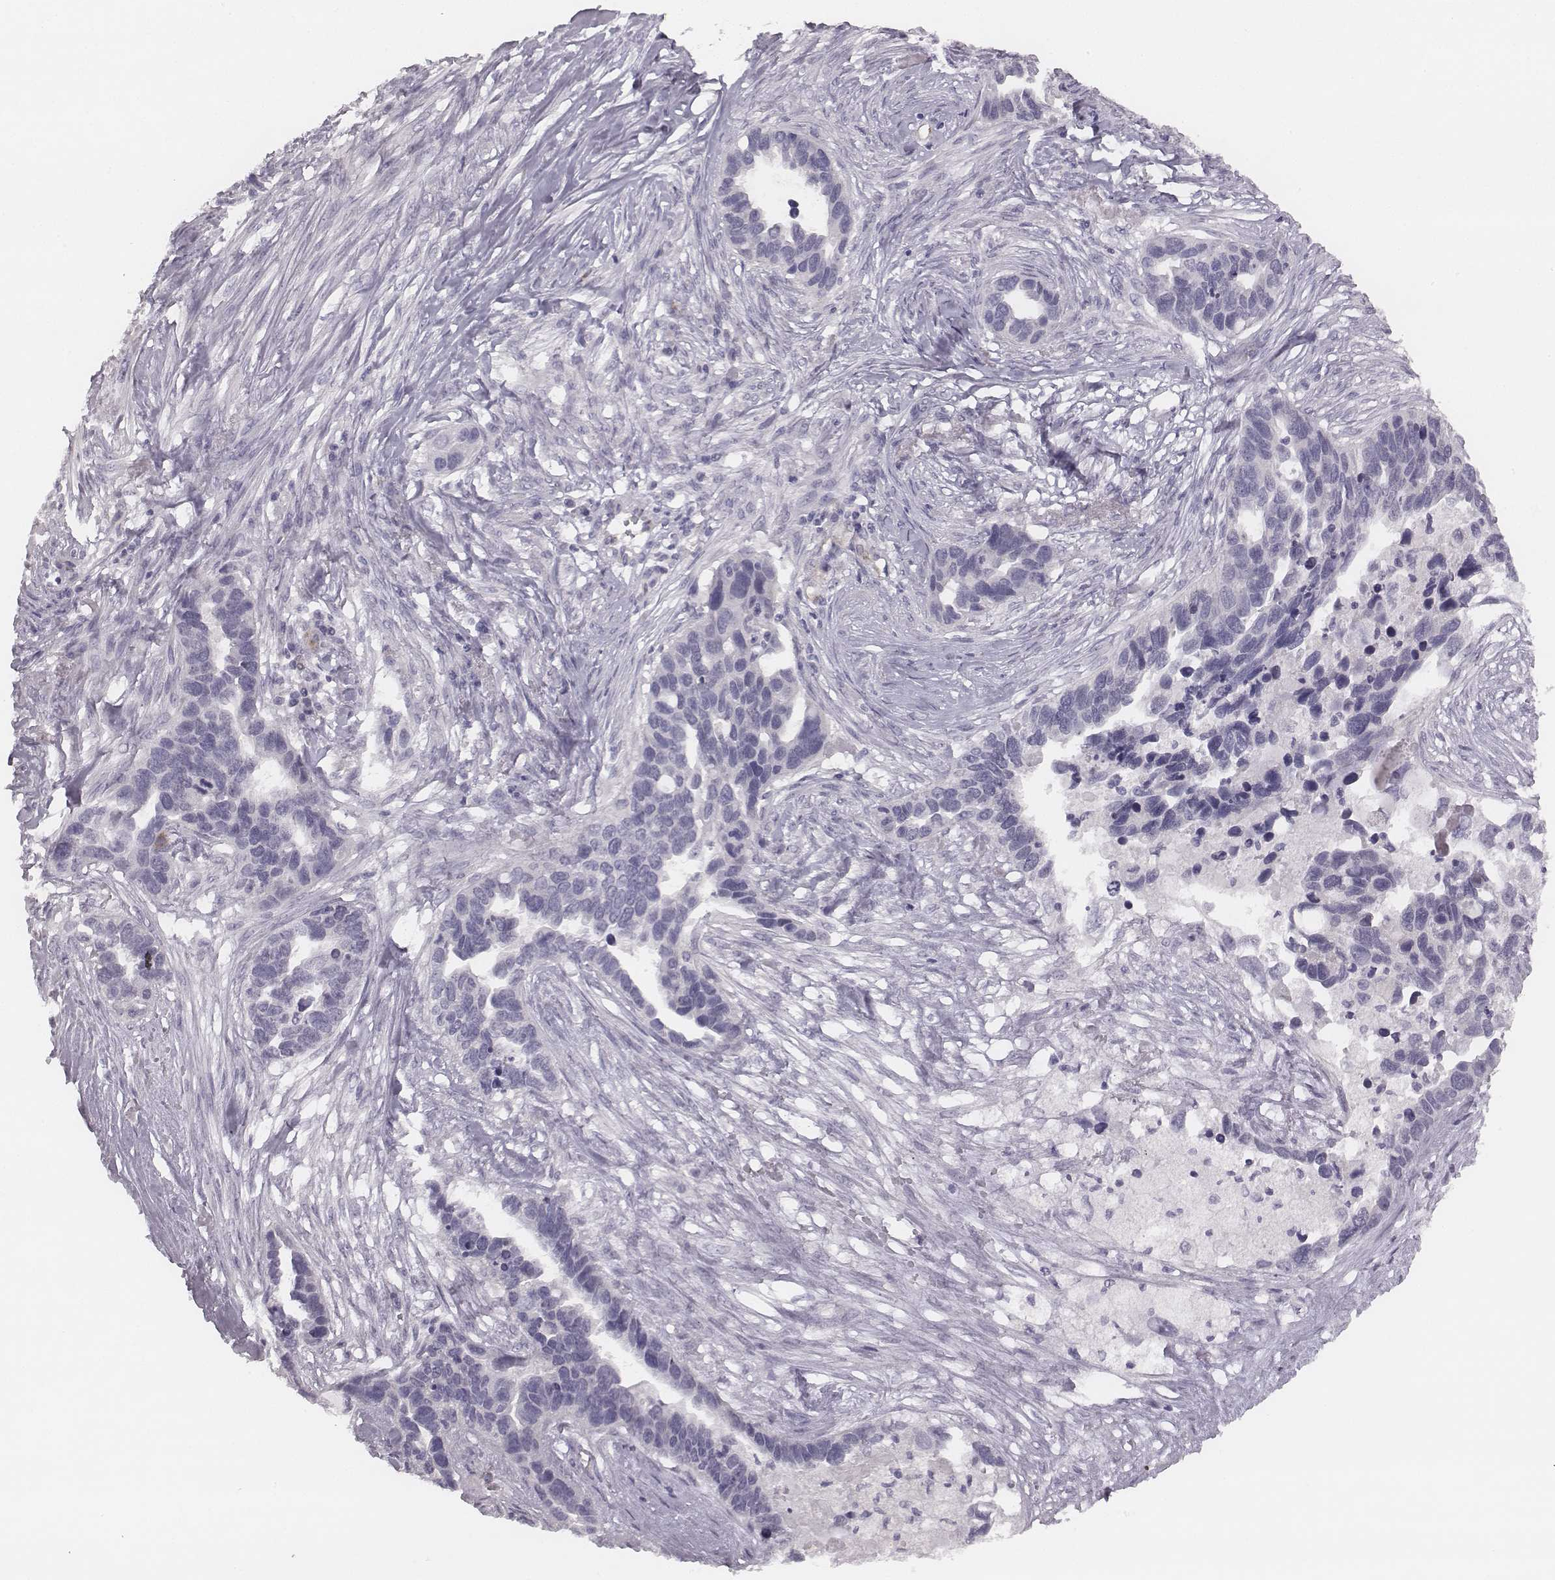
{"staining": {"intensity": "negative", "quantity": "none", "location": "none"}, "tissue": "ovarian cancer", "cell_type": "Tumor cells", "image_type": "cancer", "snomed": [{"axis": "morphology", "description": "Cystadenocarcinoma, serous, NOS"}, {"axis": "topography", "description": "Ovary"}], "caption": "Tumor cells are negative for brown protein staining in ovarian serous cystadenocarcinoma. (Brightfield microscopy of DAB IHC at high magnification).", "gene": "KCNJ12", "patient": {"sex": "female", "age": 54}}